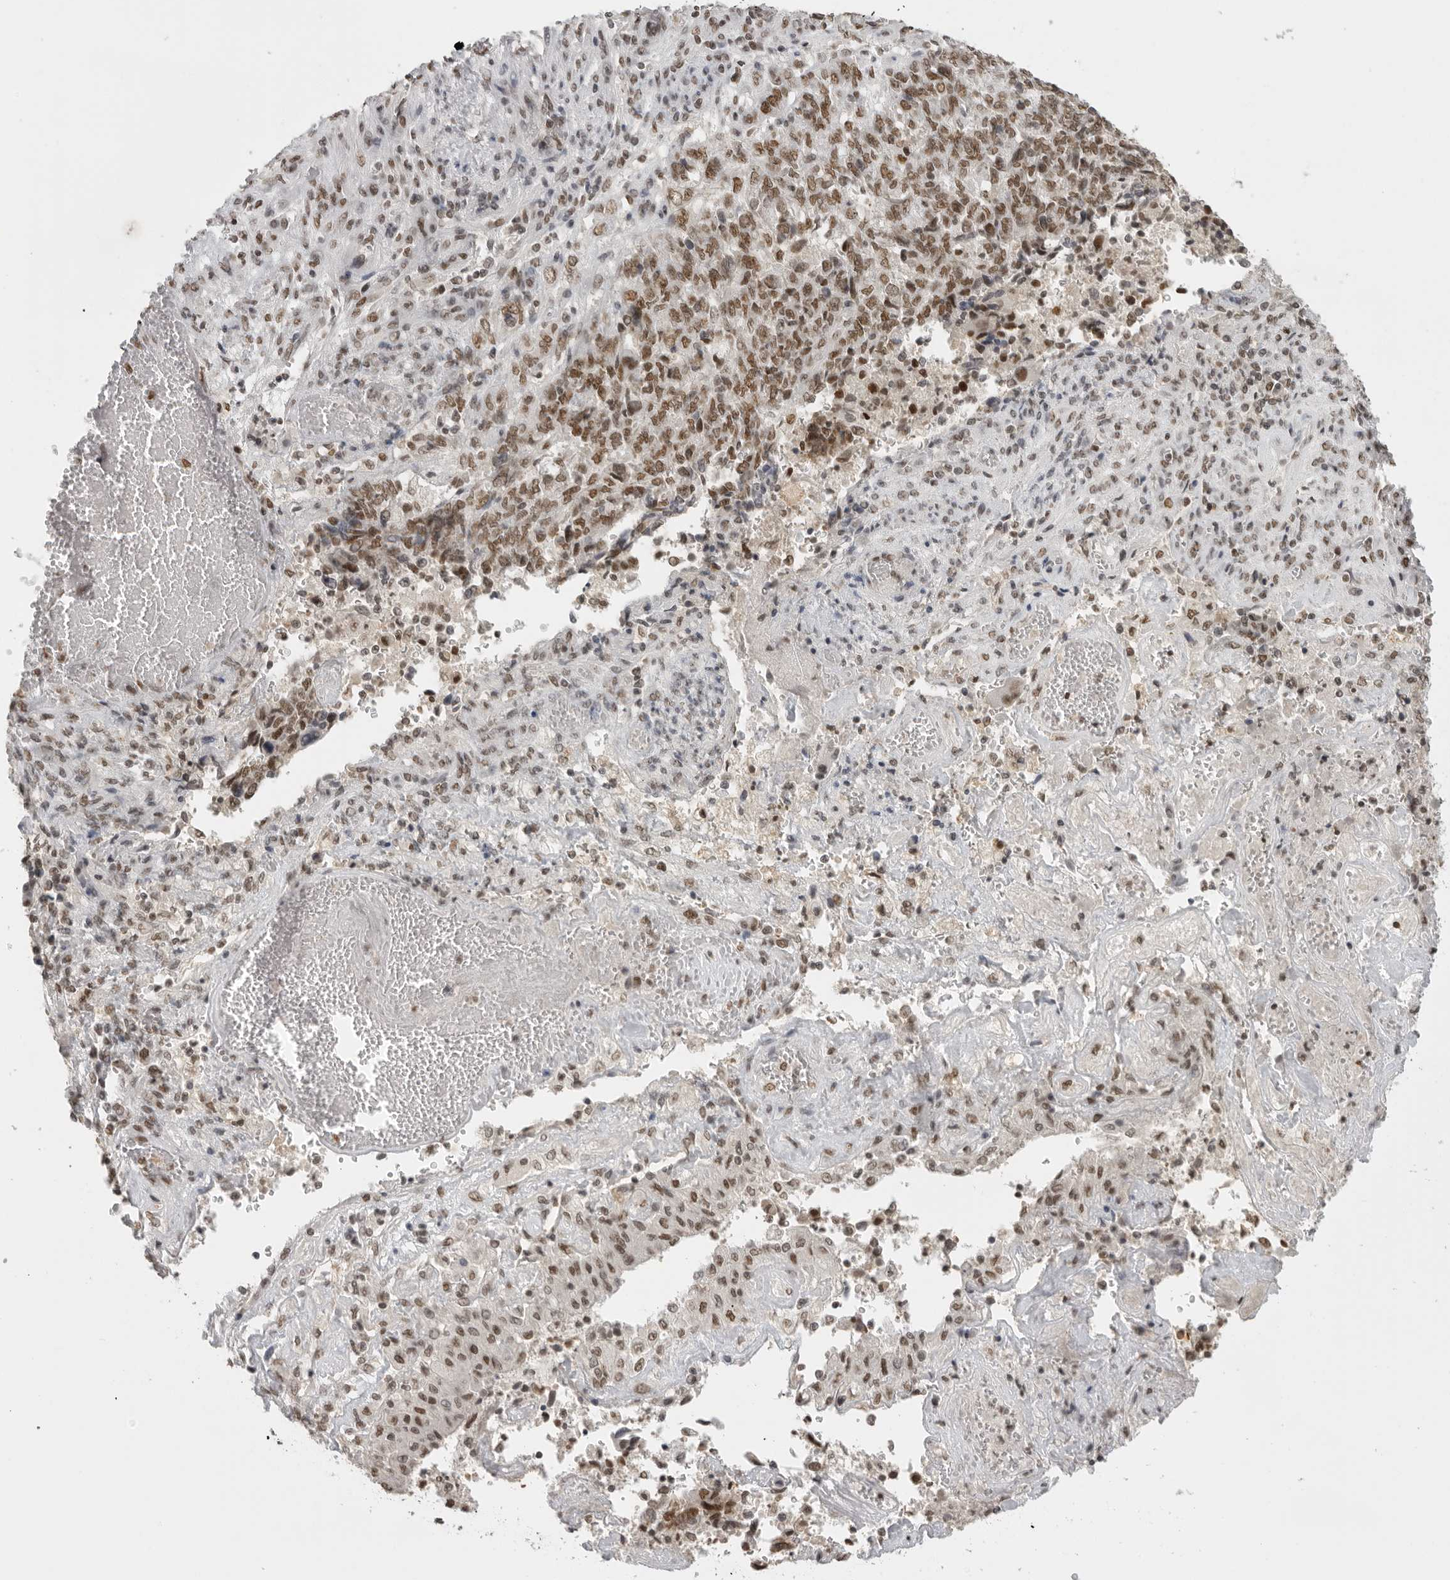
{"staining": {"intensity": "moderate", "quantity": ">75%", "location": "nuclear"}, "tissue": "endometrial cancer", "cell_type": "Tumor cells", "image_type": "cancer", "snomed": [{"axis": "morphology", "description": "Adenocarcinoma, NOS"}, {"axis": "topography", "description": "Endometrium"}], "caption": "An image of human adenocarcinoma (endometrial) stained for a protein reveals moderate nuclear brown staining in tumor cells.", "gene": "RPA2", "patient": {"sex": "female", "age": 80}}